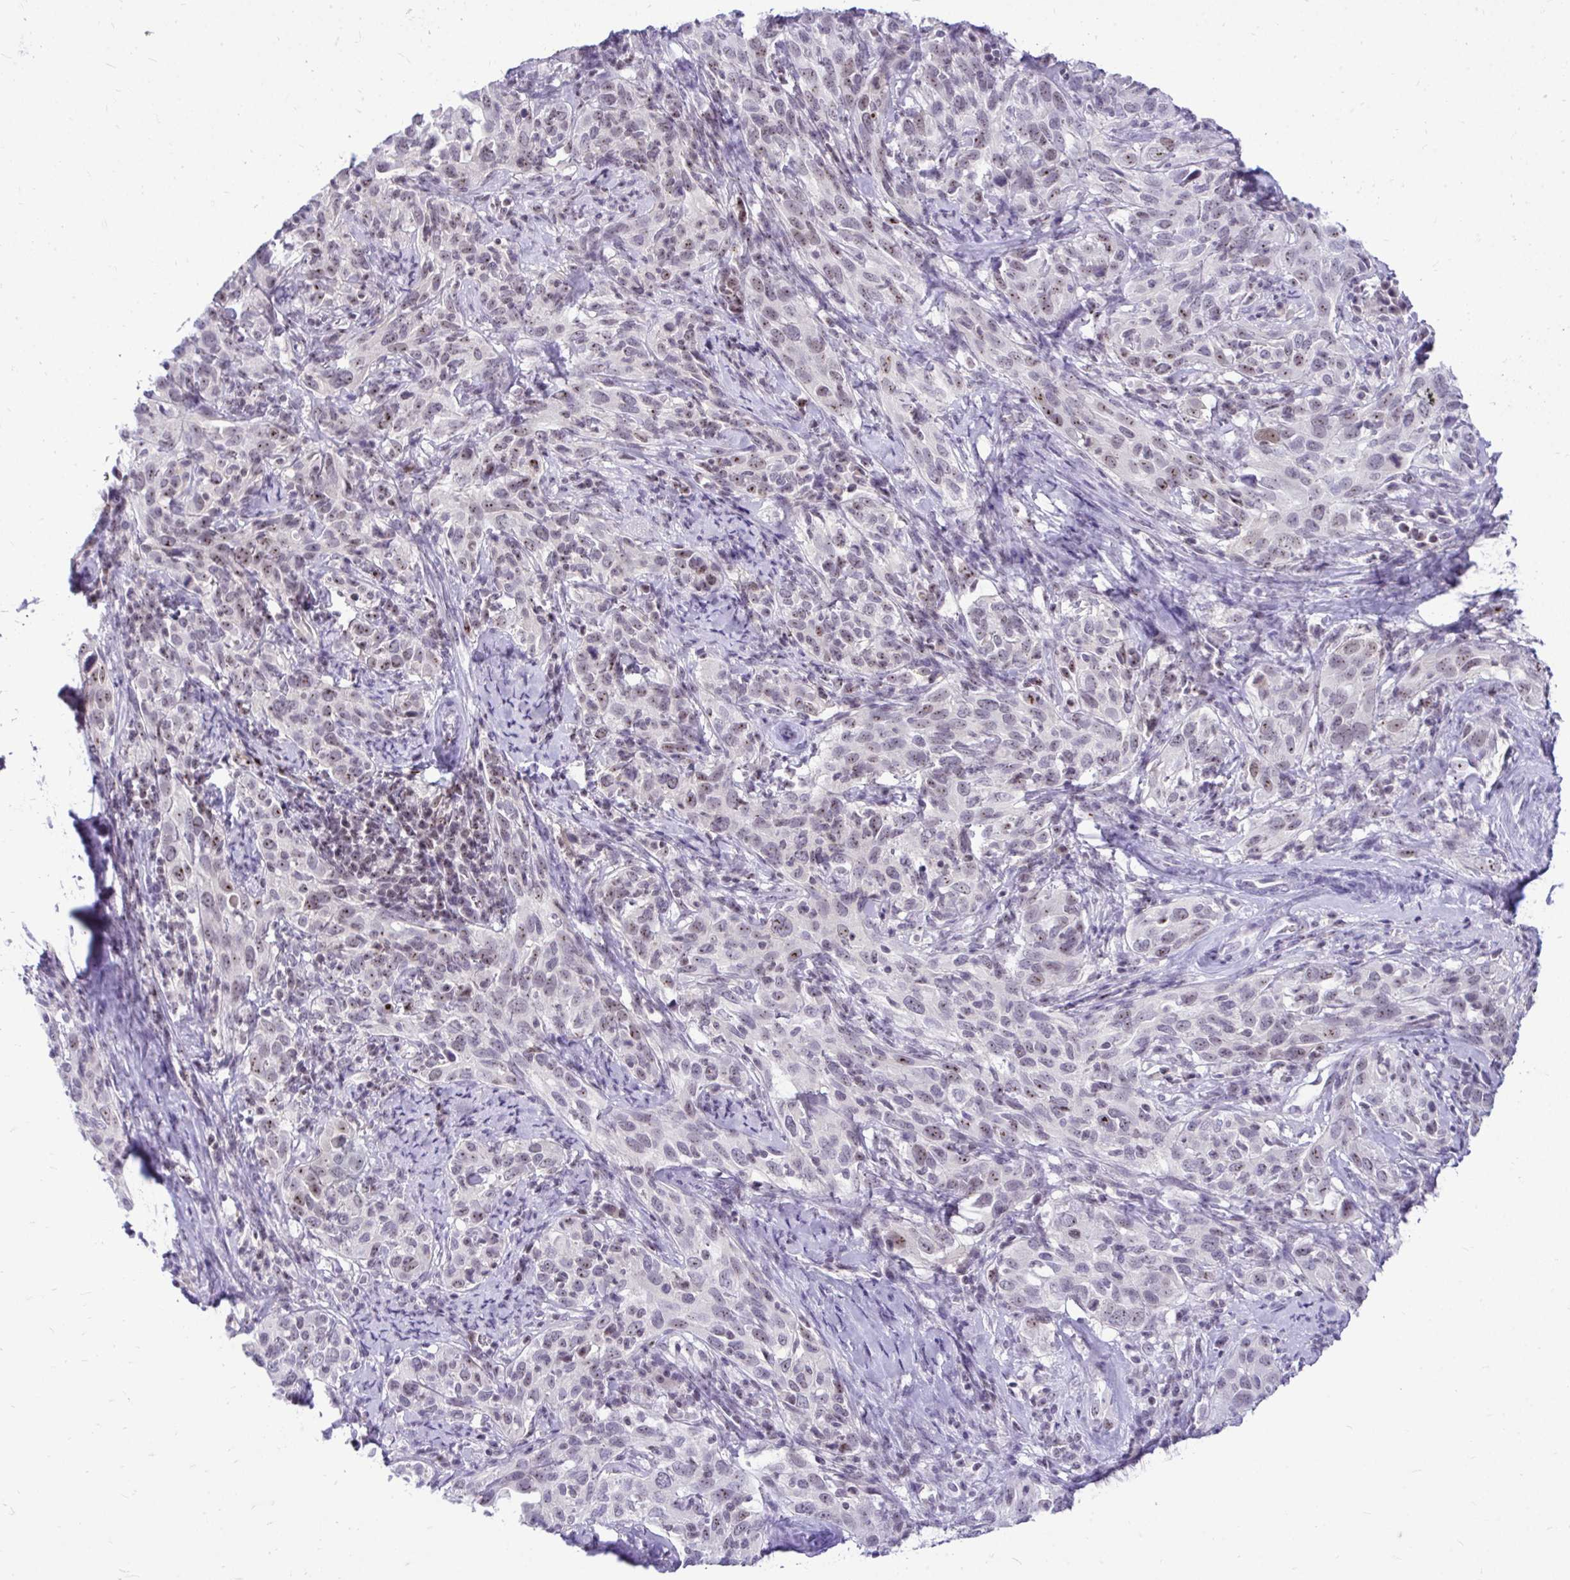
{"staining": {"intensity": "weak", "quantity": "<25%", "location": "nuclear"}, "tissue": "cervical cancer", "cell_type": "Tumor cells", "image_type": "cancer", "snomed": [{"axis": "morphology", "description": "Normal tissue, NOS"}, {"axis": "morphology", "description": "Squamous cell carcinoma, NOS"}, {"axis": "topography", "description": "Cervix"}], "caption": "Immunohistochemistry (IHC) of cervical cancer (squamous cell carcinoma) reveals no expression in tumor cells.", "gene": "NIFK", "patient": {"sex": "female", "age": 51}}